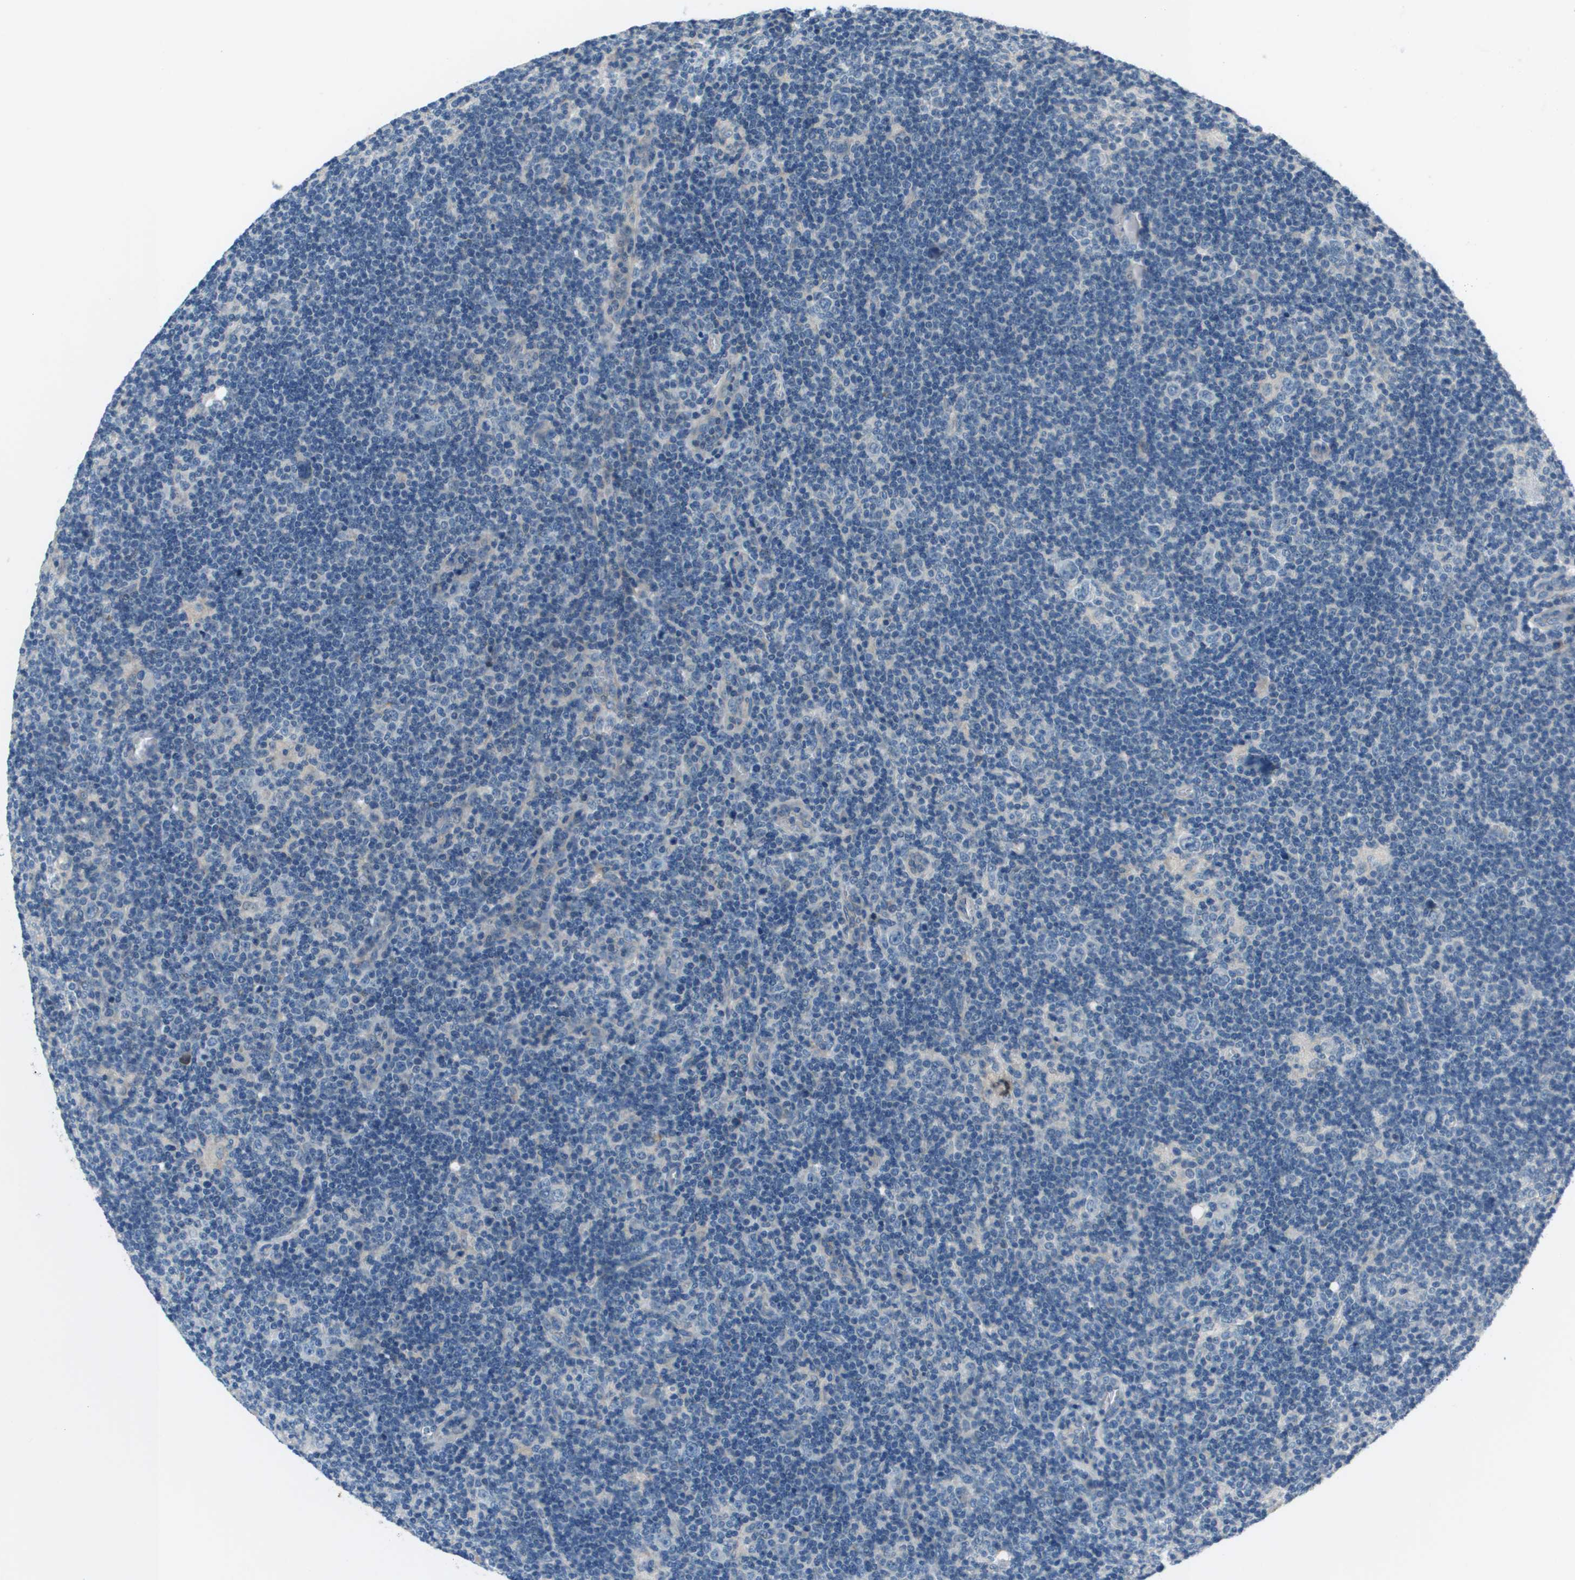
{"staining": {"intensity": "negative", "quantity": "none", "location": "none"}, "tissue": "lymphoma", "cell_type": "Tumor cells", "image_type": "cancer", "snomed": [{"axis": "morphology", "description": "Hodgkin's disease, NOS"}, {"axis": "topography", "description": "Lymph node"}], "caption": "Human lymphoma stained for a protein using immunohistochemistry (IHC) reveals no staining in tumor cells.", "gene": "PCOLCE", "patient": {"sex": "female", "age": 57}}